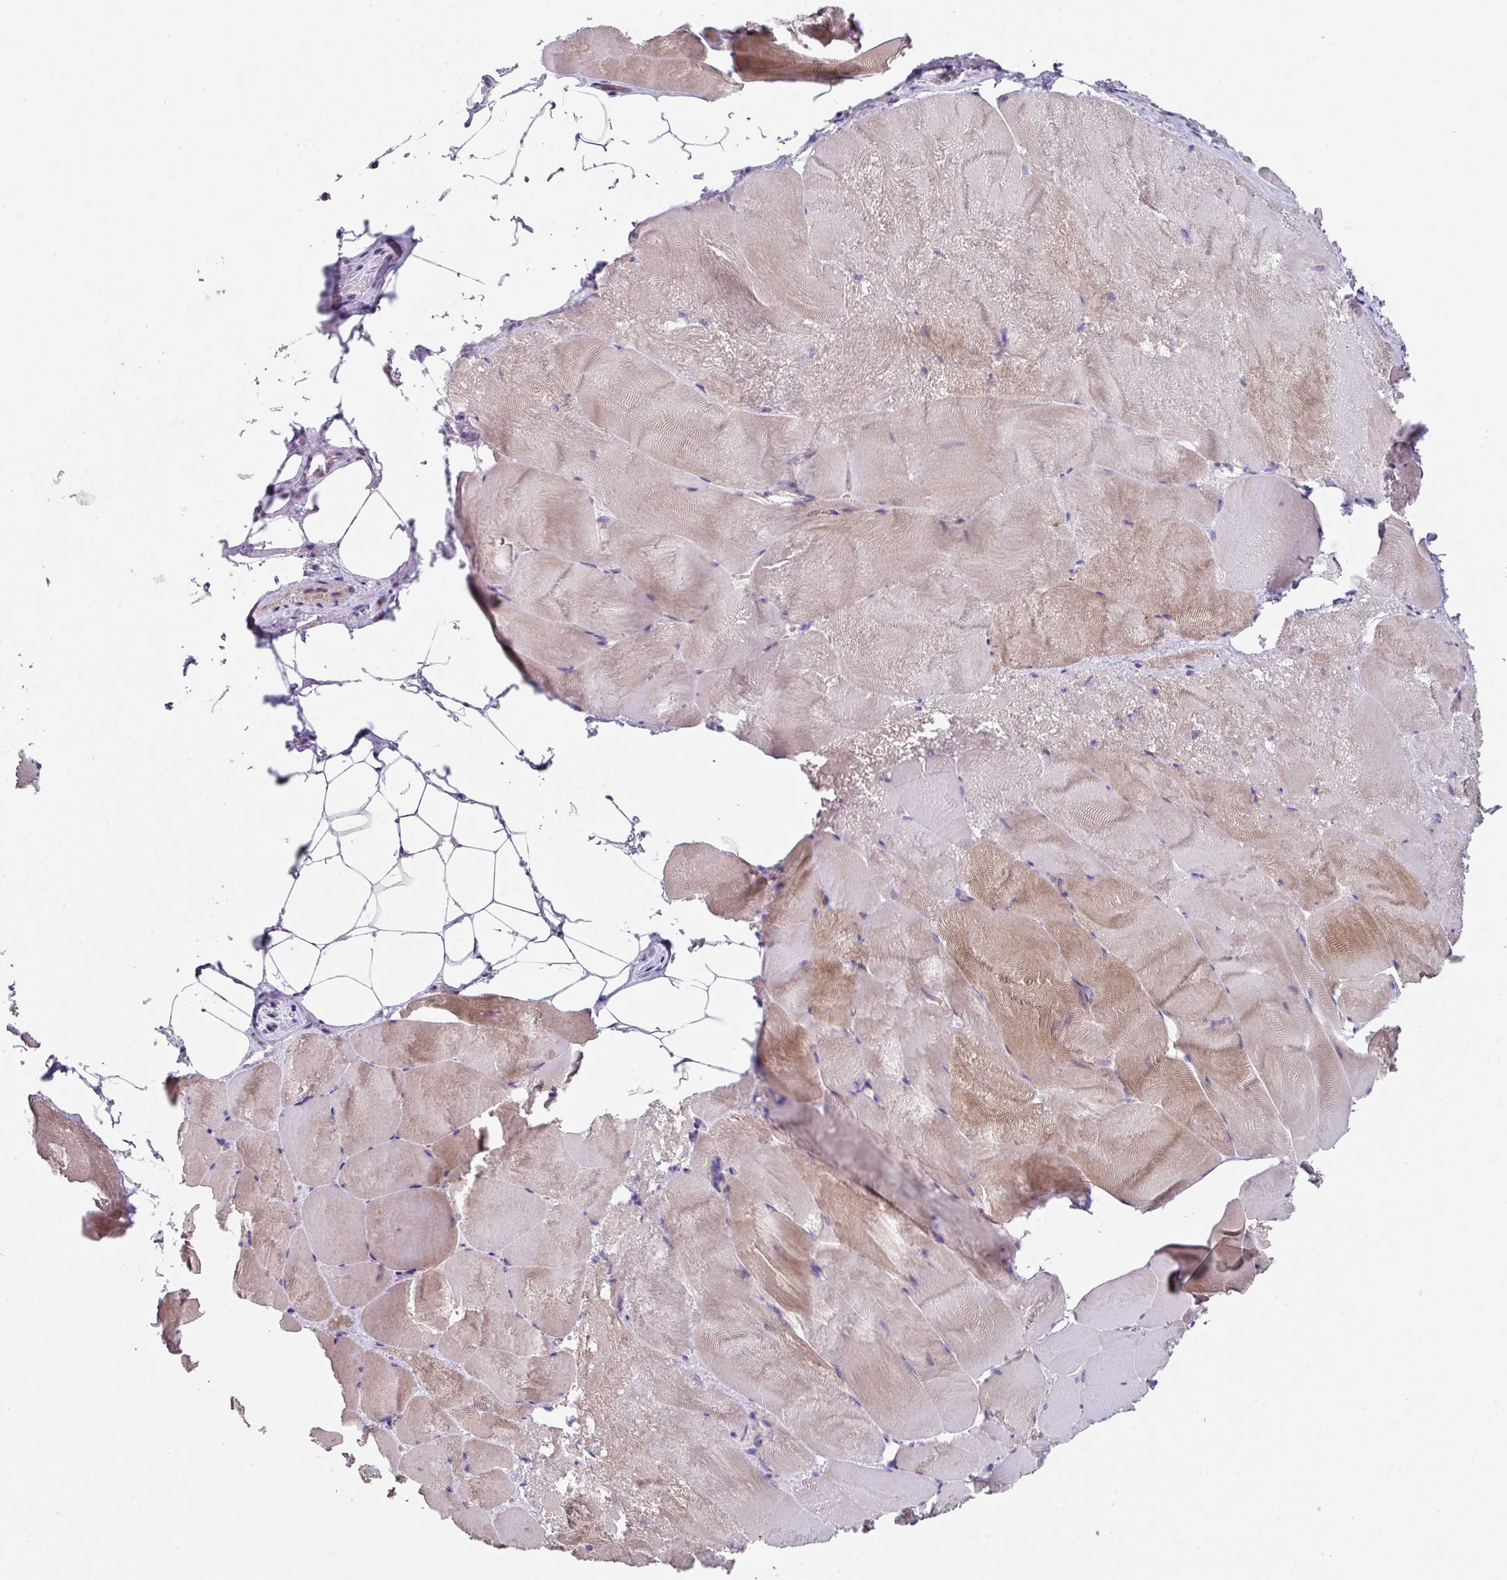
{"staining": {"intensity": "moderate", "quantity": "25%-75%", "location": "cytoplasmic/membranous"}, "tissue": "skeletal muscle", "cell_type": "Myocytes", "image_type": "normal", "snomed": [{"axis": "morphology", "description": "Normal tissue, NOS"}, {"axis": "topography", "description": "Skeletal muscle"}], "caption": "Protein staining displays moderate cytoplasmic/membranous expression in approximately 25%-75% of myocytes in benign skeletal muscle. (DAB IHC with brightfield microscopy, high magnification).", "gene": "EIF4B", "patient": {"sex": "female", "age": 64}}